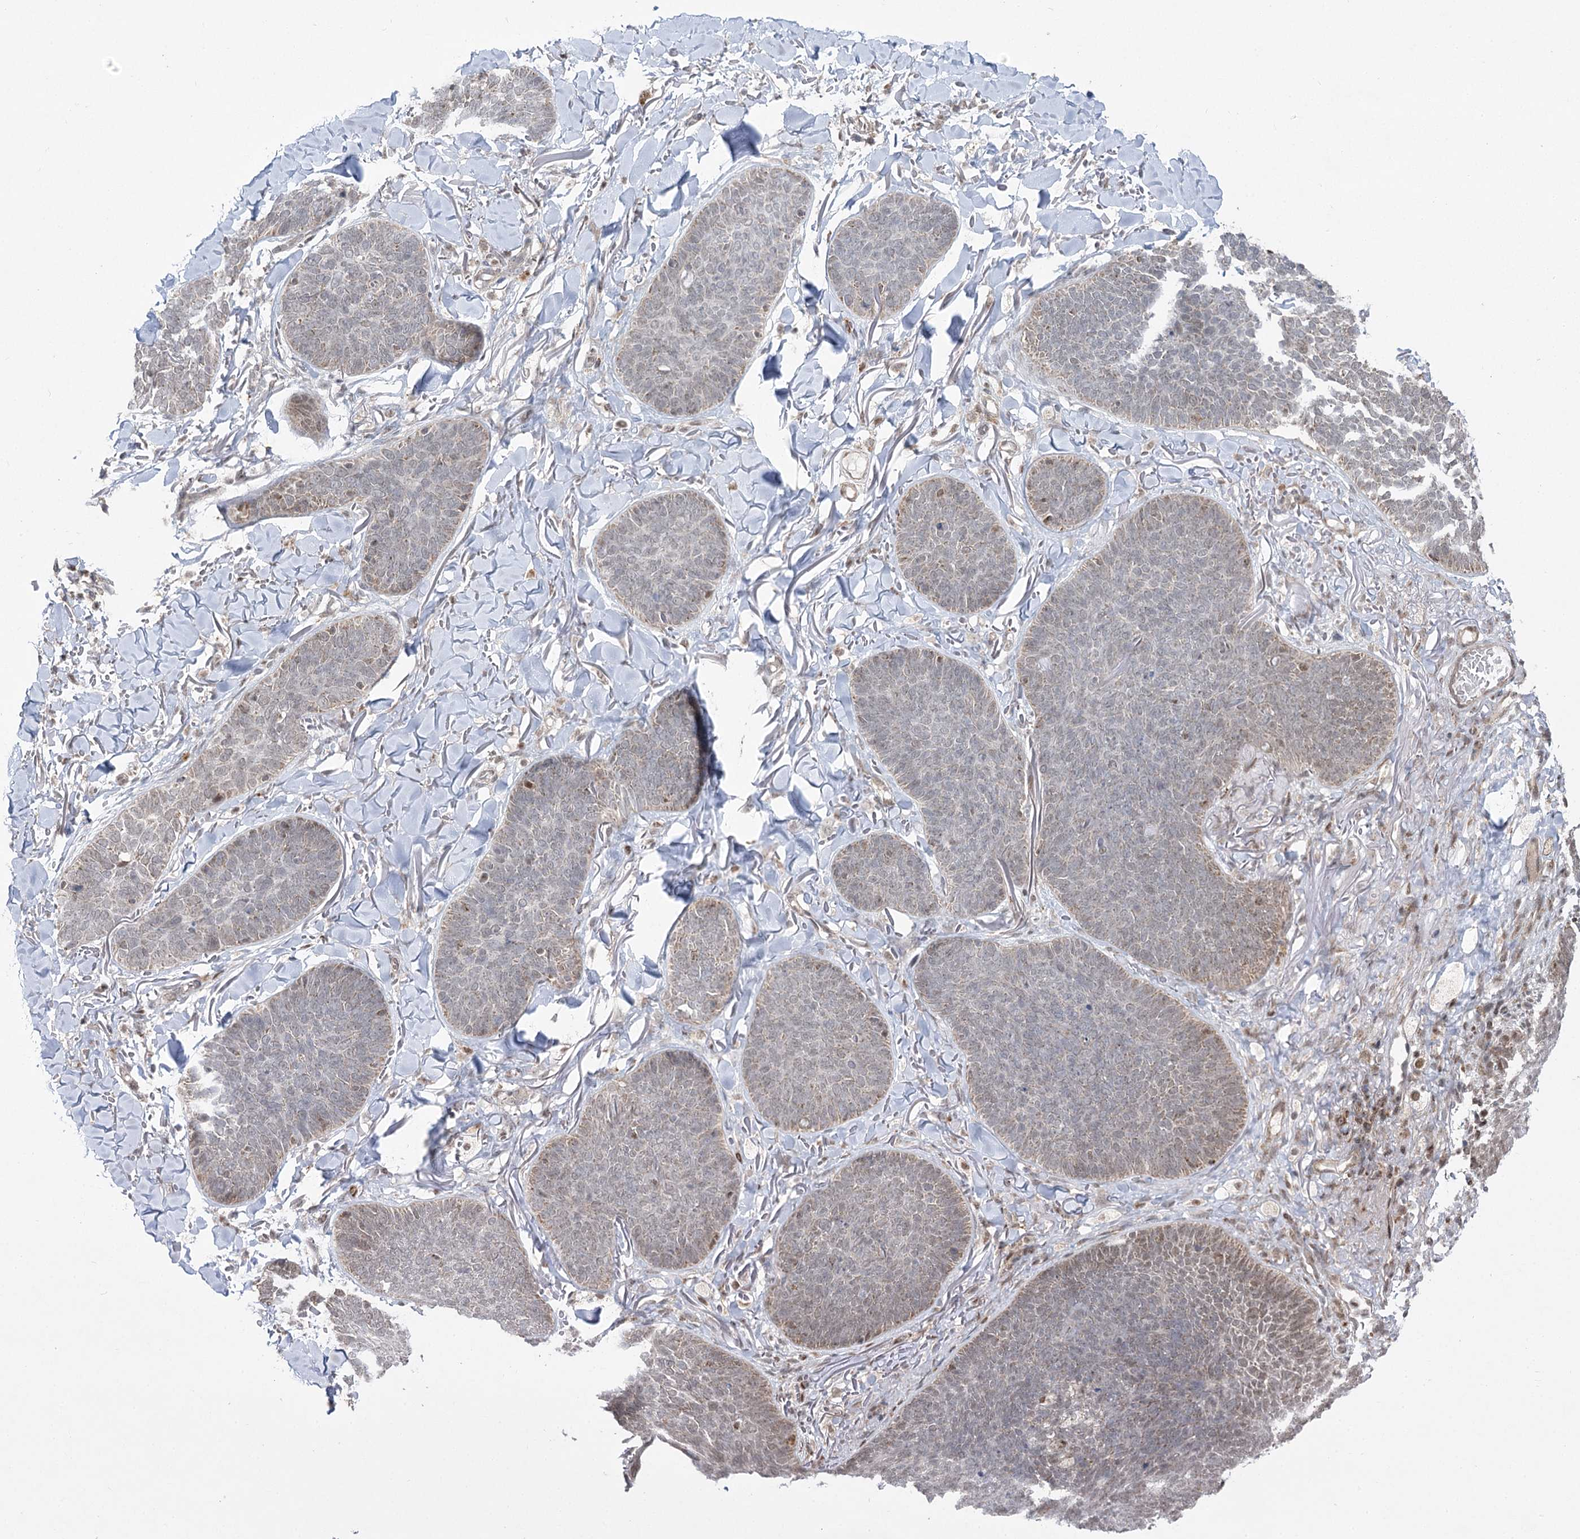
{"staining": {"intensity": "moderate", "quantity": "<25%", "location": "cytoplasmic/membranous,nuclear"}, "tissue": "skin cancer", "cell_type": "Tumor cells", "image_type": "cancer", "snomed": [{"axis": "morphology", "description": "Basal cell carcinoma"}, {"axis": "topography", "description": "Skin"}], "caption": "Moderate cytoplasmic/membranous and nuclear protein expression is present in approximately <25% of tumor cells in skin cancer.", "gene": "SLC4A1AP", "patient": {"sex": "male", "age": 85}}